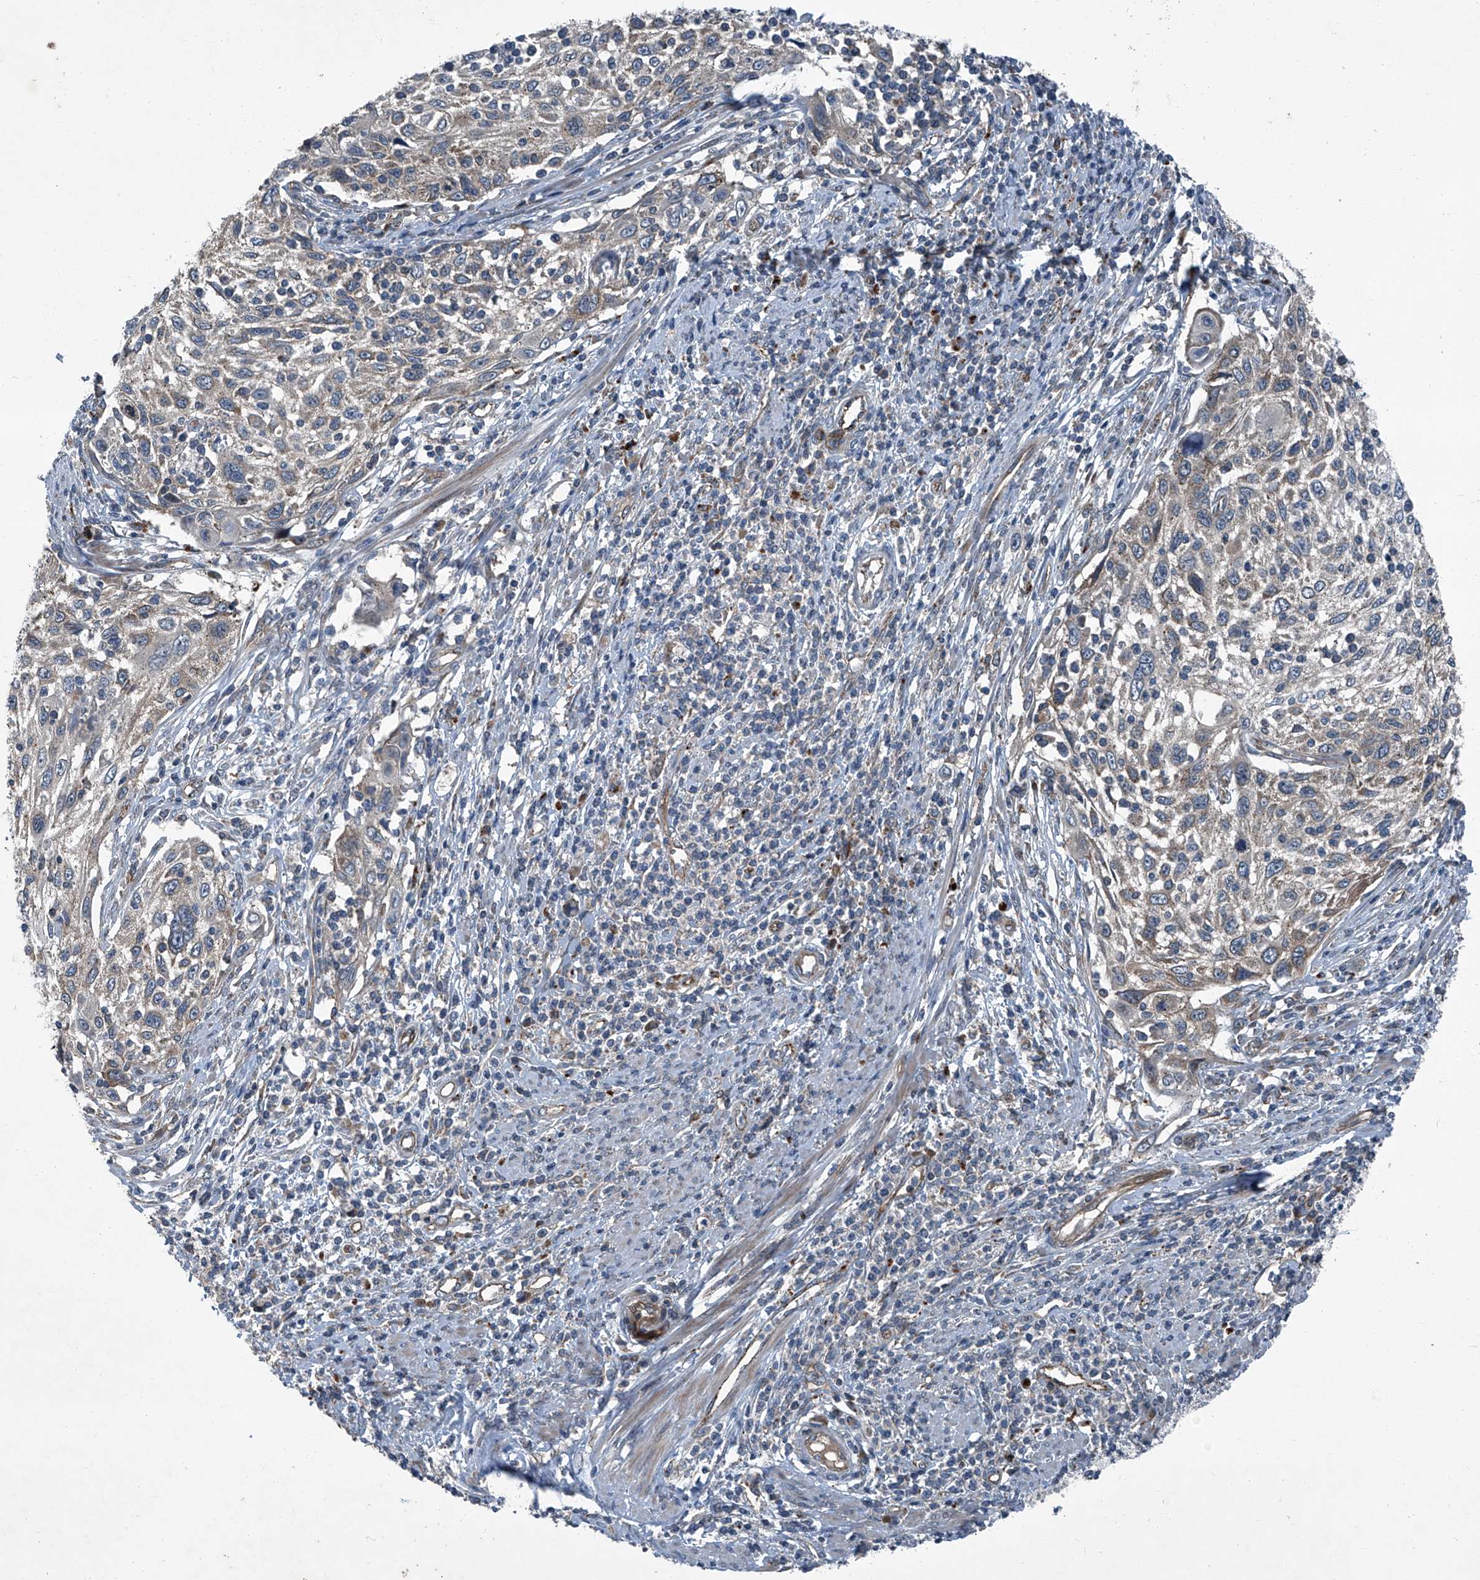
{"staining": {"intensity": "weak", "quantity": "<25%", "location": "cytoplasmic/membranous"}, "tissue": "cervical cancer", "cell_type": "Tumor cells", "image_type": "cancer", "snomed": [{"axis": "morphology", "description": "Squamous cell carcinoma, NOS"}, {"axis": "topography", "description": "Cervix"}], "caption": "Human squamous cell carcinoma (cervical) stained for a protein using immunohistochemistry displays no positivity in tumor cells.", "gene": "SENP2", "patient": {"sex": "female", "age": 70}}